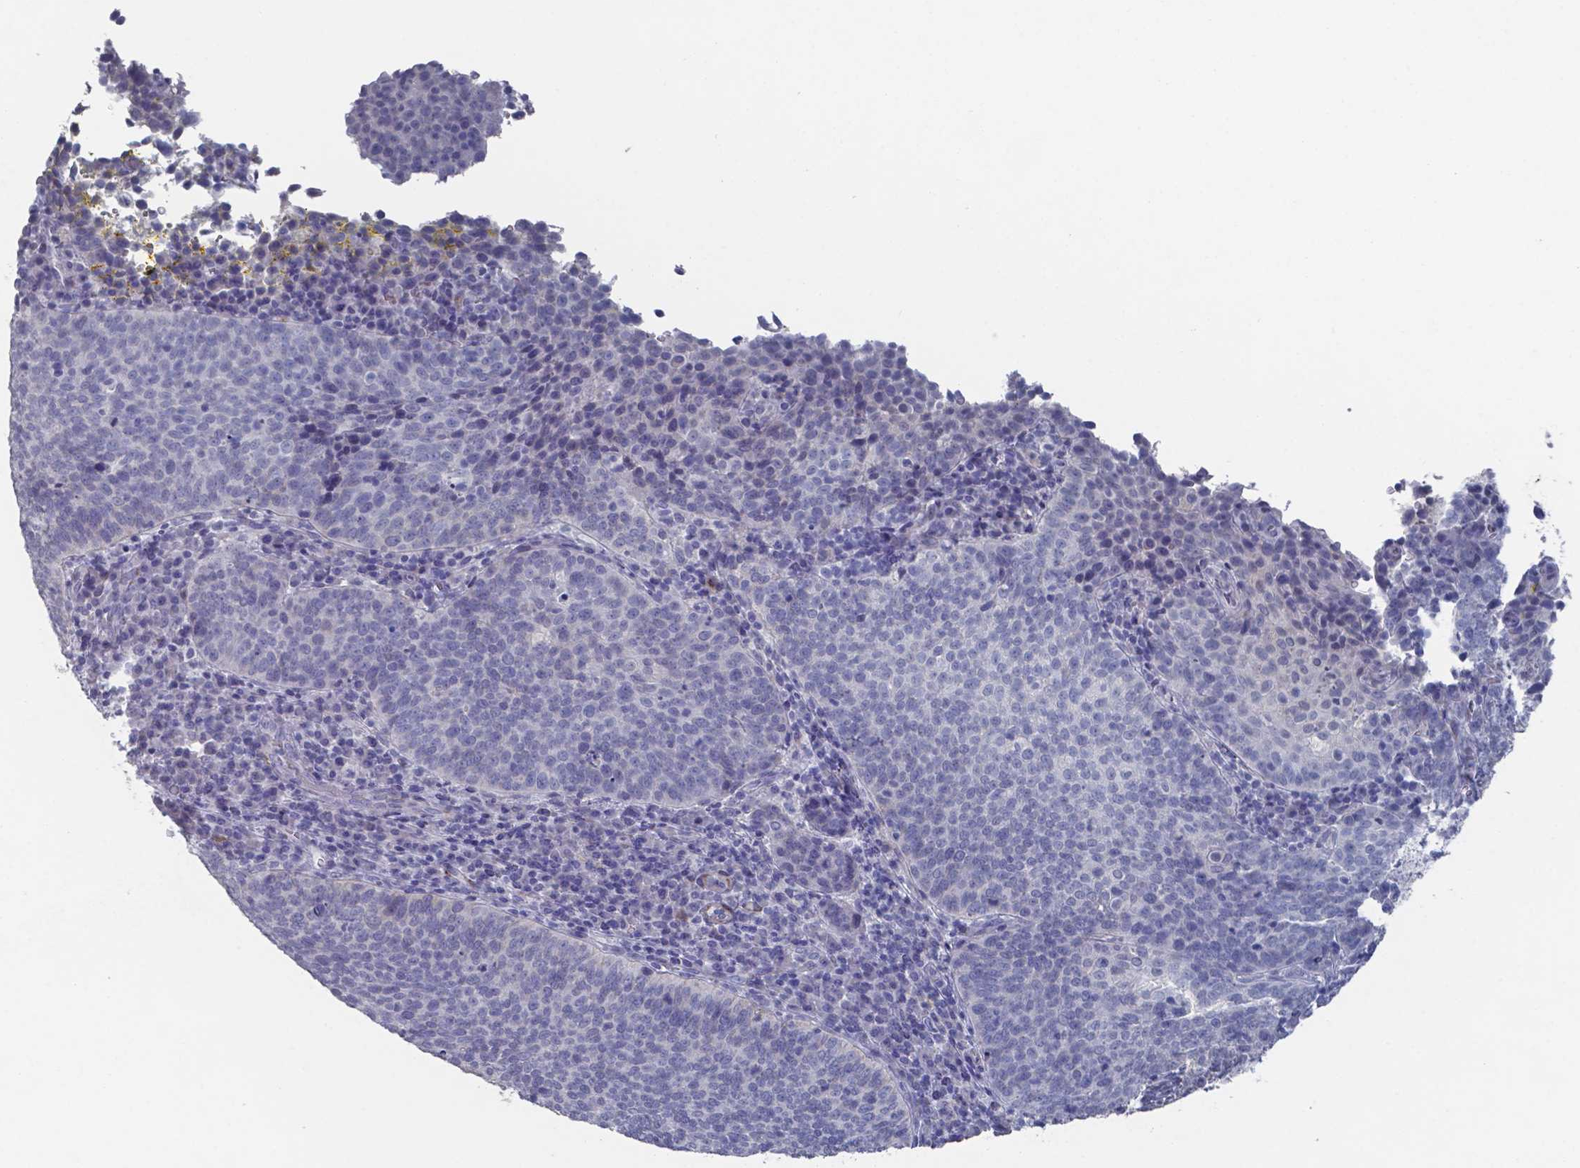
{"staining": {"intensity": "negative", "quantity": "none", "location": "none"}, "tissue": "cervical cancer", "cell_type": "Tumor cells", "image_type": "cancer", "snomed": [{"axis": "morphology", "description": "Squamous cell carcinoma, NOS"}, {"axis": "topography", "description": "Cervix"}], "caption": "An immunohistochemistry micrograph of squamous cell carcinoma (cervical) is shown. There is no staining in tumor cells of squamous cell carcinoma (cervical).", "gene": "PLA2R1", "patient": {"sex": "female", "age": 34}}